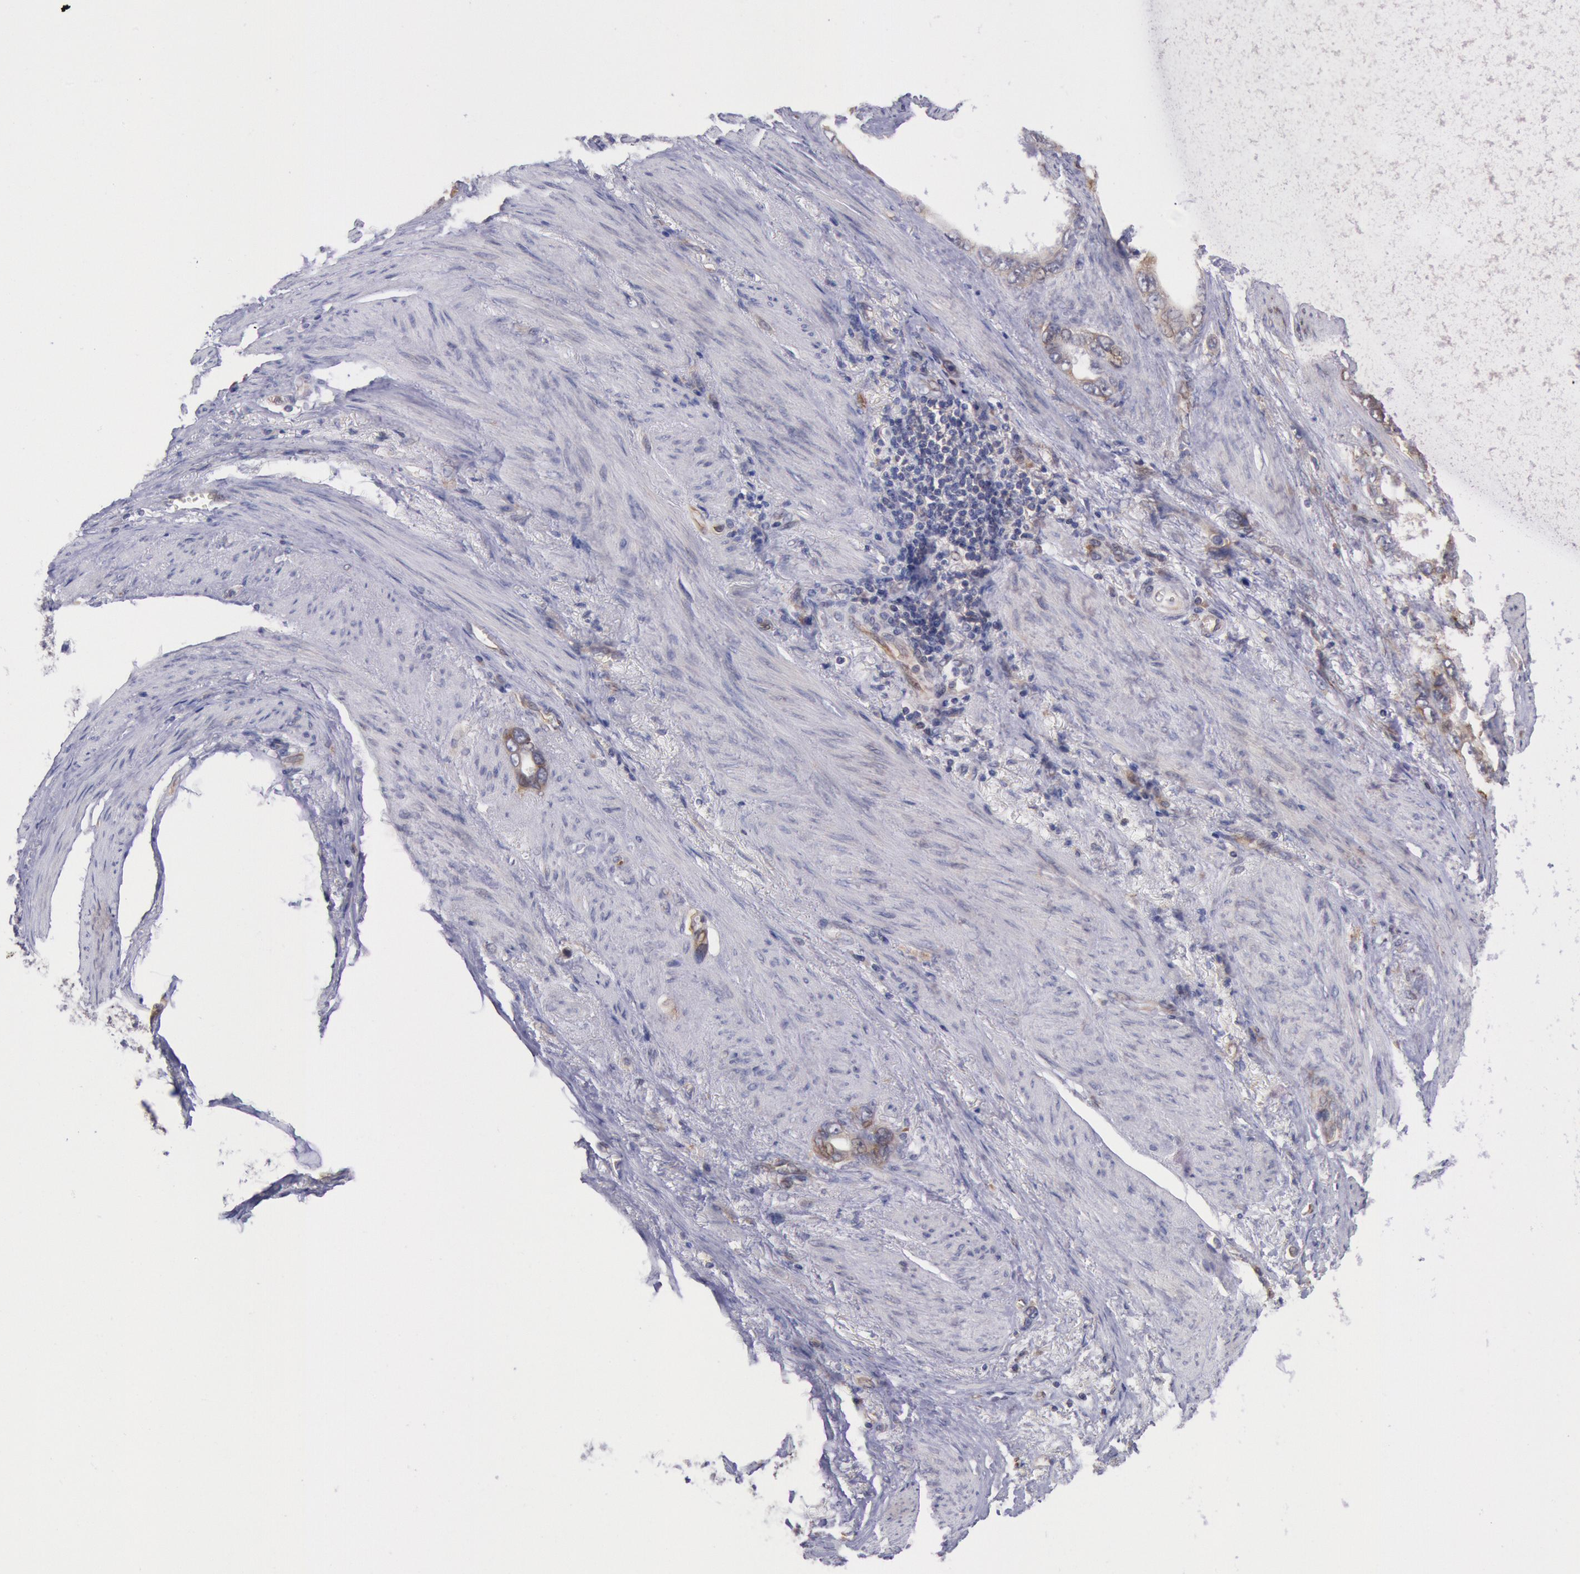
{"staining": {"intensity": "weak", "quantity": ">75%", "location": "cytoplasmic/membranous"}, "tissue": "stomach cancer", "cell_type": "Tumor cells", "image_type": "cancer", "snomed": [{"axis": "morphology", "description": "Adenocarcinoma, NOS"}, {"axis": "topography", "description": "Stomach"}], "caption": "Stomach adenocarcinoma tissue shows weak cytoplasmic/membranous staining in approximately >75% of tumor cells, visualized by immunohistochemistry.", "gene": "DRG1", "patient": {"sex": "male", "age": 78}}